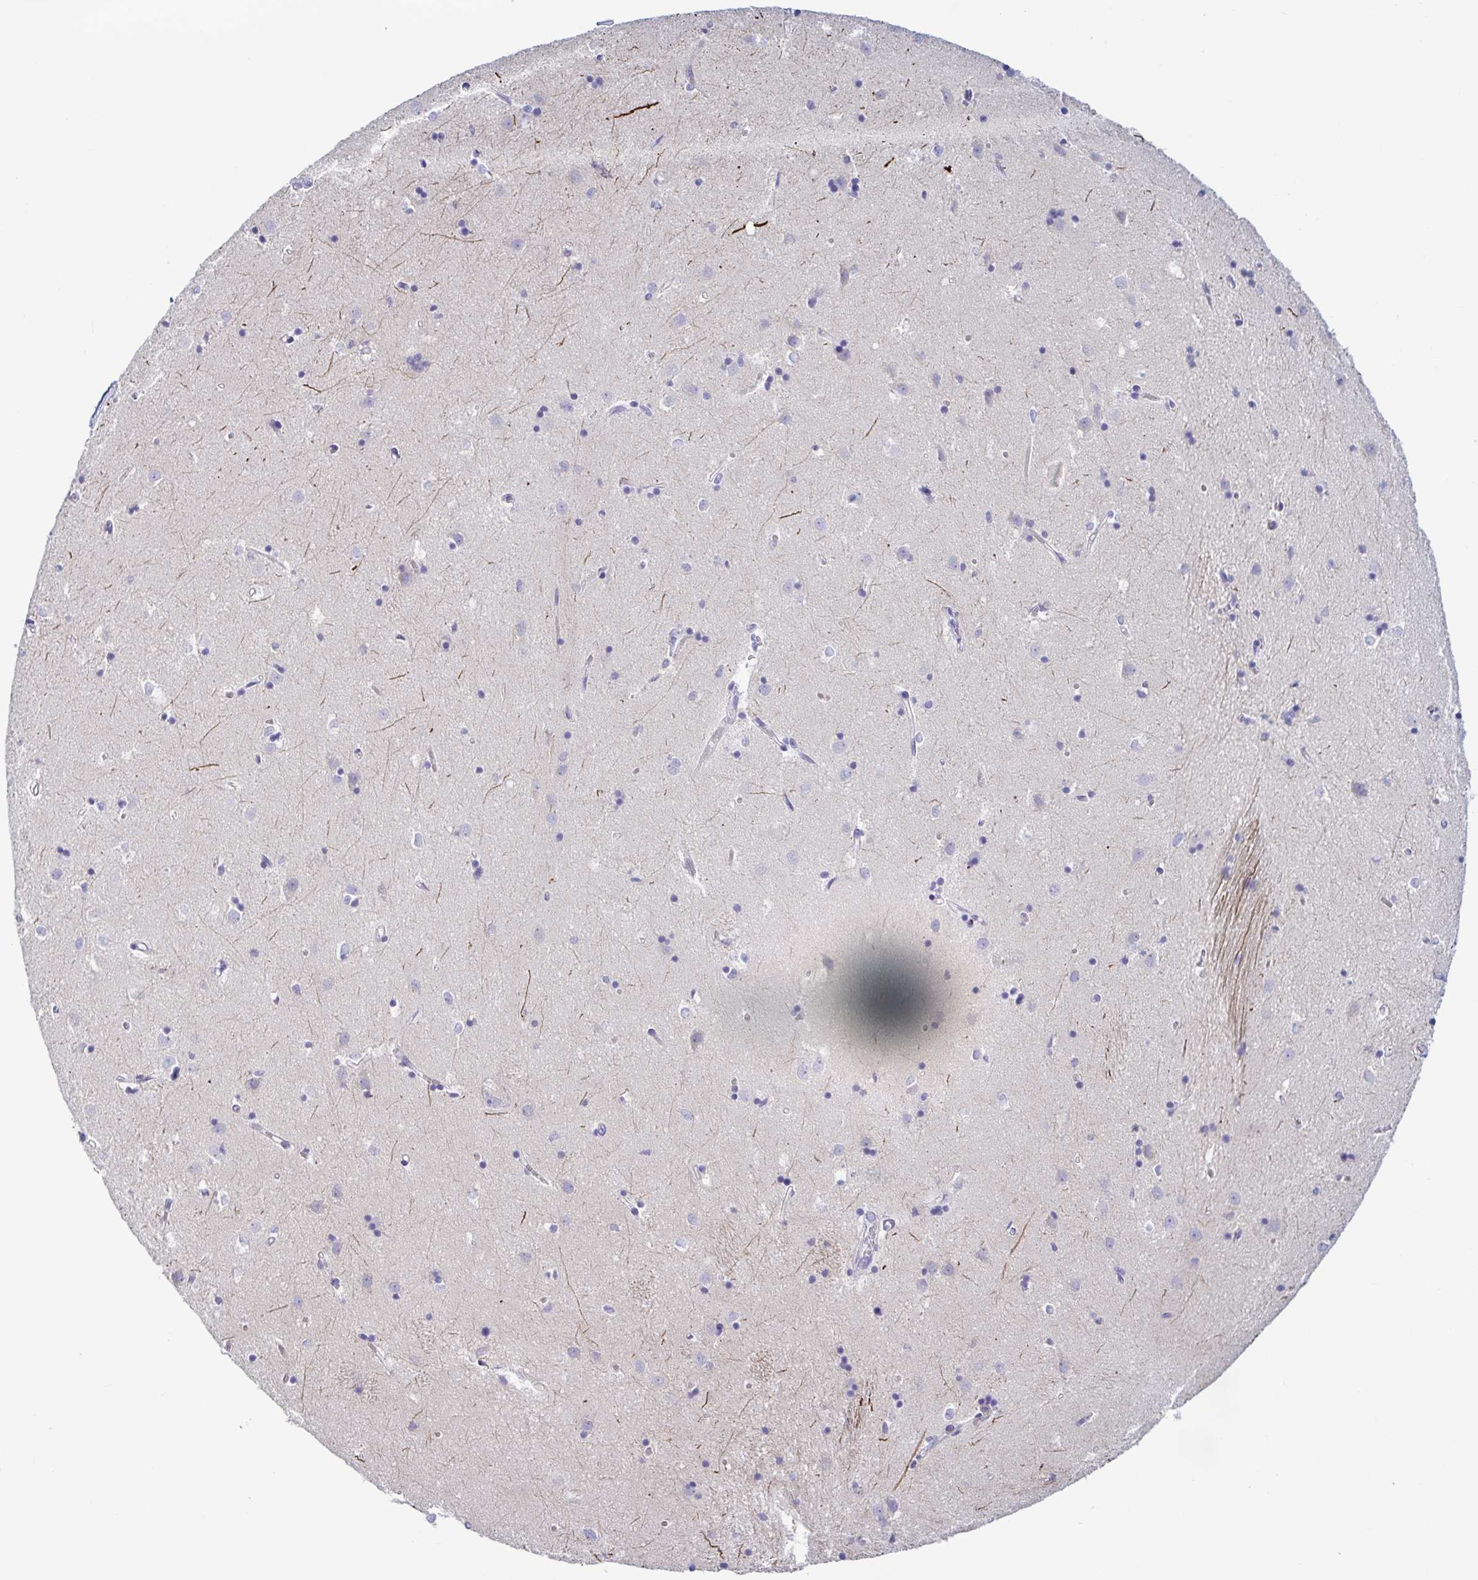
{"staining": {"intensity": "negative", "quantity": "none", "location": "none"}, "tissue": "caudate", "cell_type": "Glial cells", "image_type": "normal", "snomed": [{"axis": "morphology", "description": "Normal tissue, NOS"}, {"axis": "topography", "description": "Lateral ventricle wall"}], "caption": "Caudate stained for a protein using IHC shows no staining glial cells.", "gene": "TNNI2", "patient": {"sex": "male", "age": 54}}